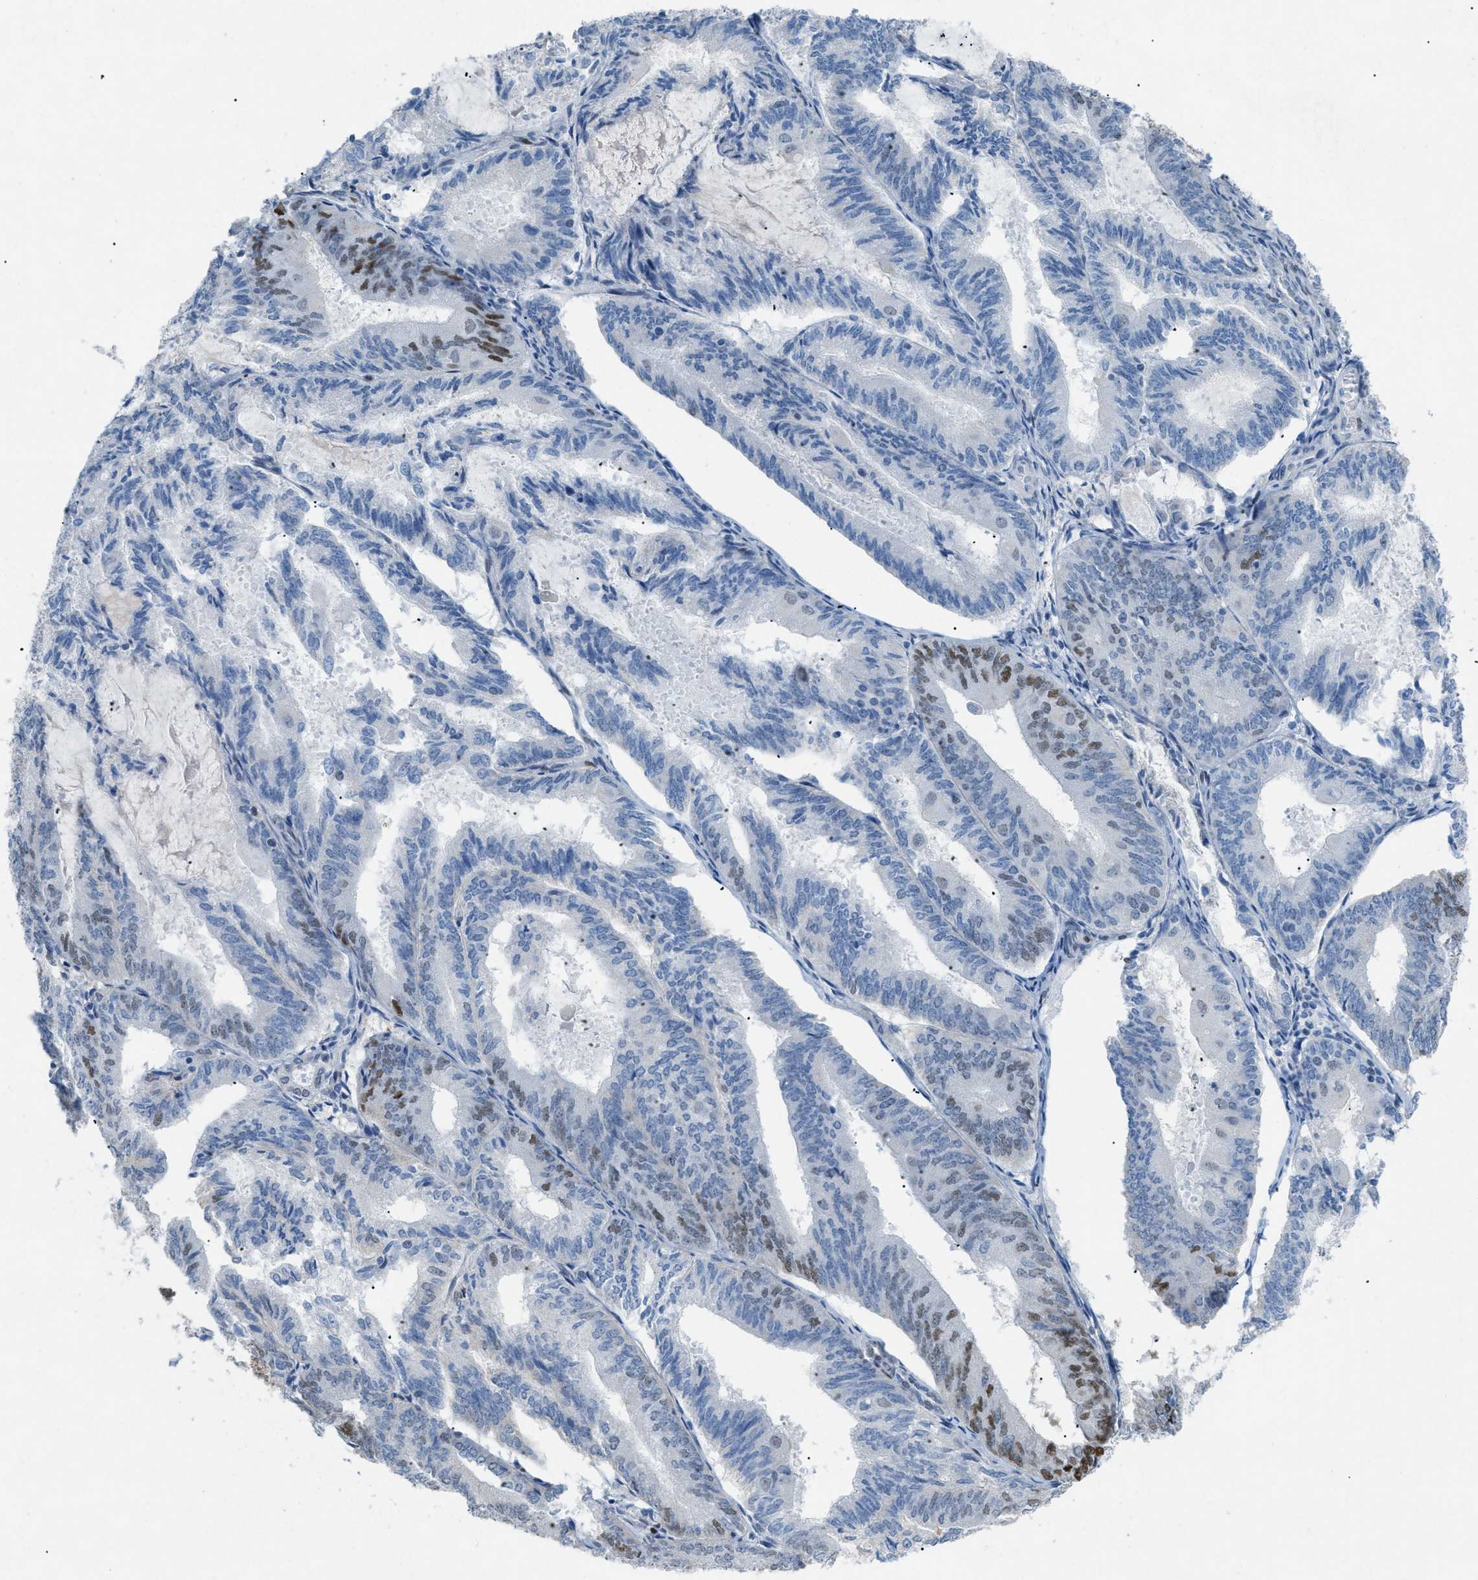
{"staining": {"intensity": "moderate", "quantity": "<25%", "location": "nuclear"}, "tissue": "endometrial cancer", "cell_type": "Tumor cells", "image_type": "cancer", "snomed": [{"axis": "morphology", "description": "Adenocarcinoma, NOS"}, {"axis": "topography", "description": "Endometrium"}], "caption": "A brown stain labels moderate nuclear expression of a protein in endometrial cancer (adenocarcinoma) tumor cells. (DAB (3,3'-diaminobenzidine) IHC, brown staining for protein, blue staining for nuclei).", "gene": "TASOR", "patient": {"sex": "female", "age": 81}}